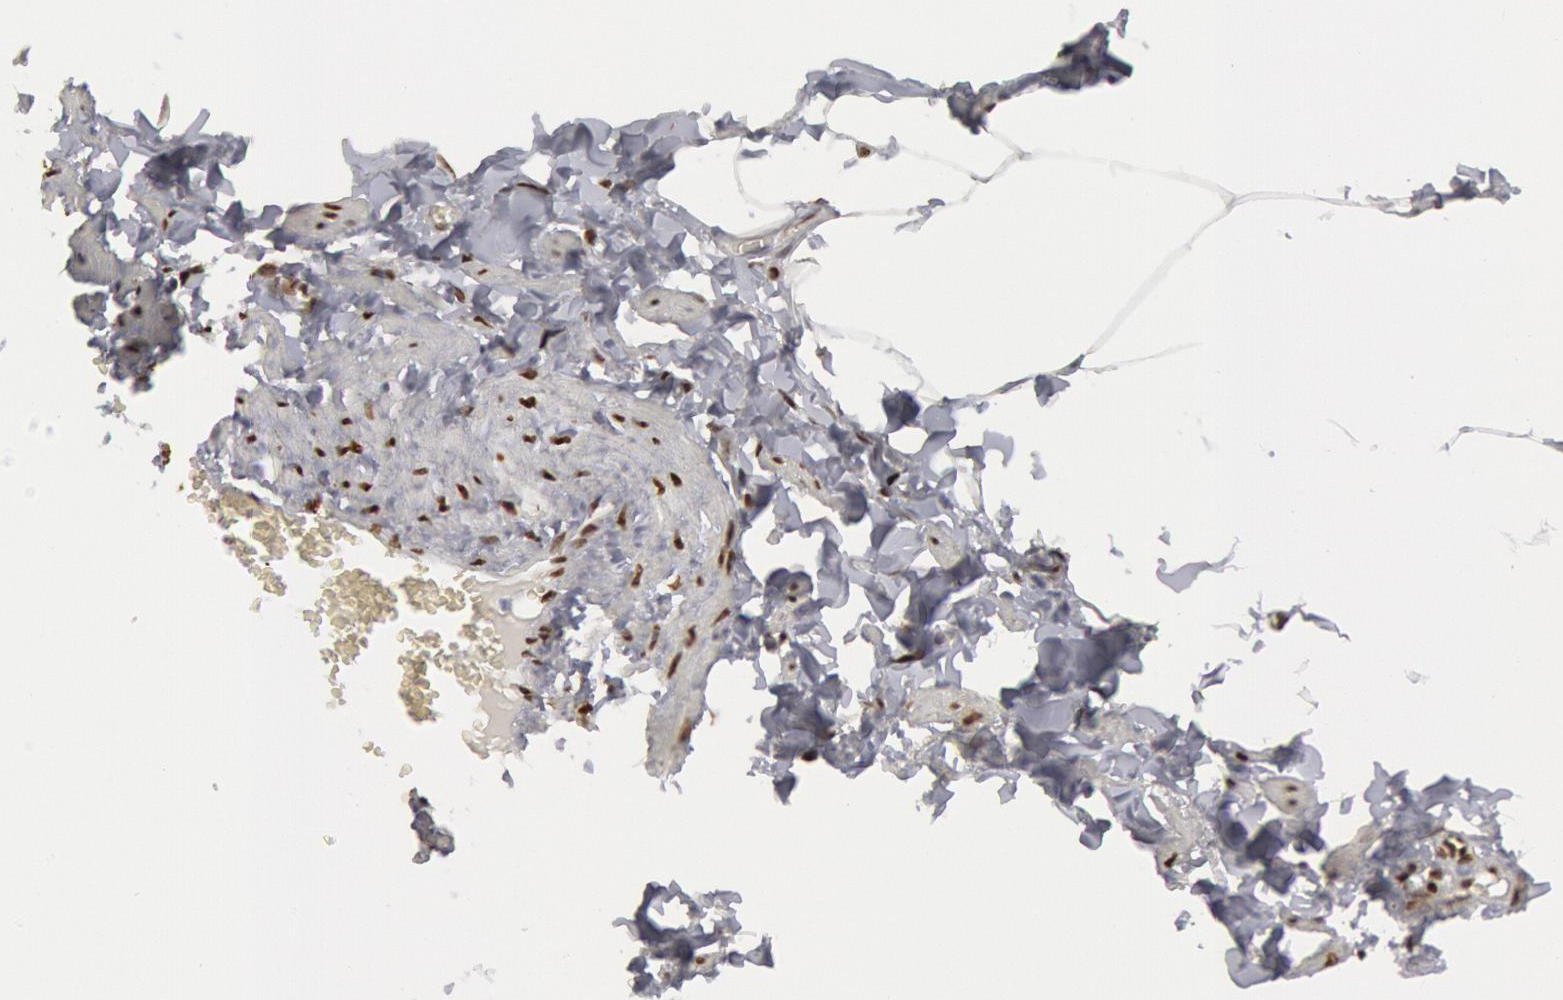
{"staining": {"intensity": "moderate", "quantity": ">75%", "location": "nuclear"}, "tissue": "adipose tissue", "cell_type": "Adipocytes", "image_type": "normal", "snomed": [{"axis": "morphology", "description": "Normal tissue, NOS"}, {"axis": "topography", "description": "Vascular tissue"}], "caption": "IHC micrograph of unremarkable adipose tissue: adipose tissue stained using IHC displays medium levels of moderate protein expression localized specifically in the nuclear of adipocytes, appearing as a nuclear brown color.", "gene": "MECP2", "patient": {"sex": "male", "age": 41}}